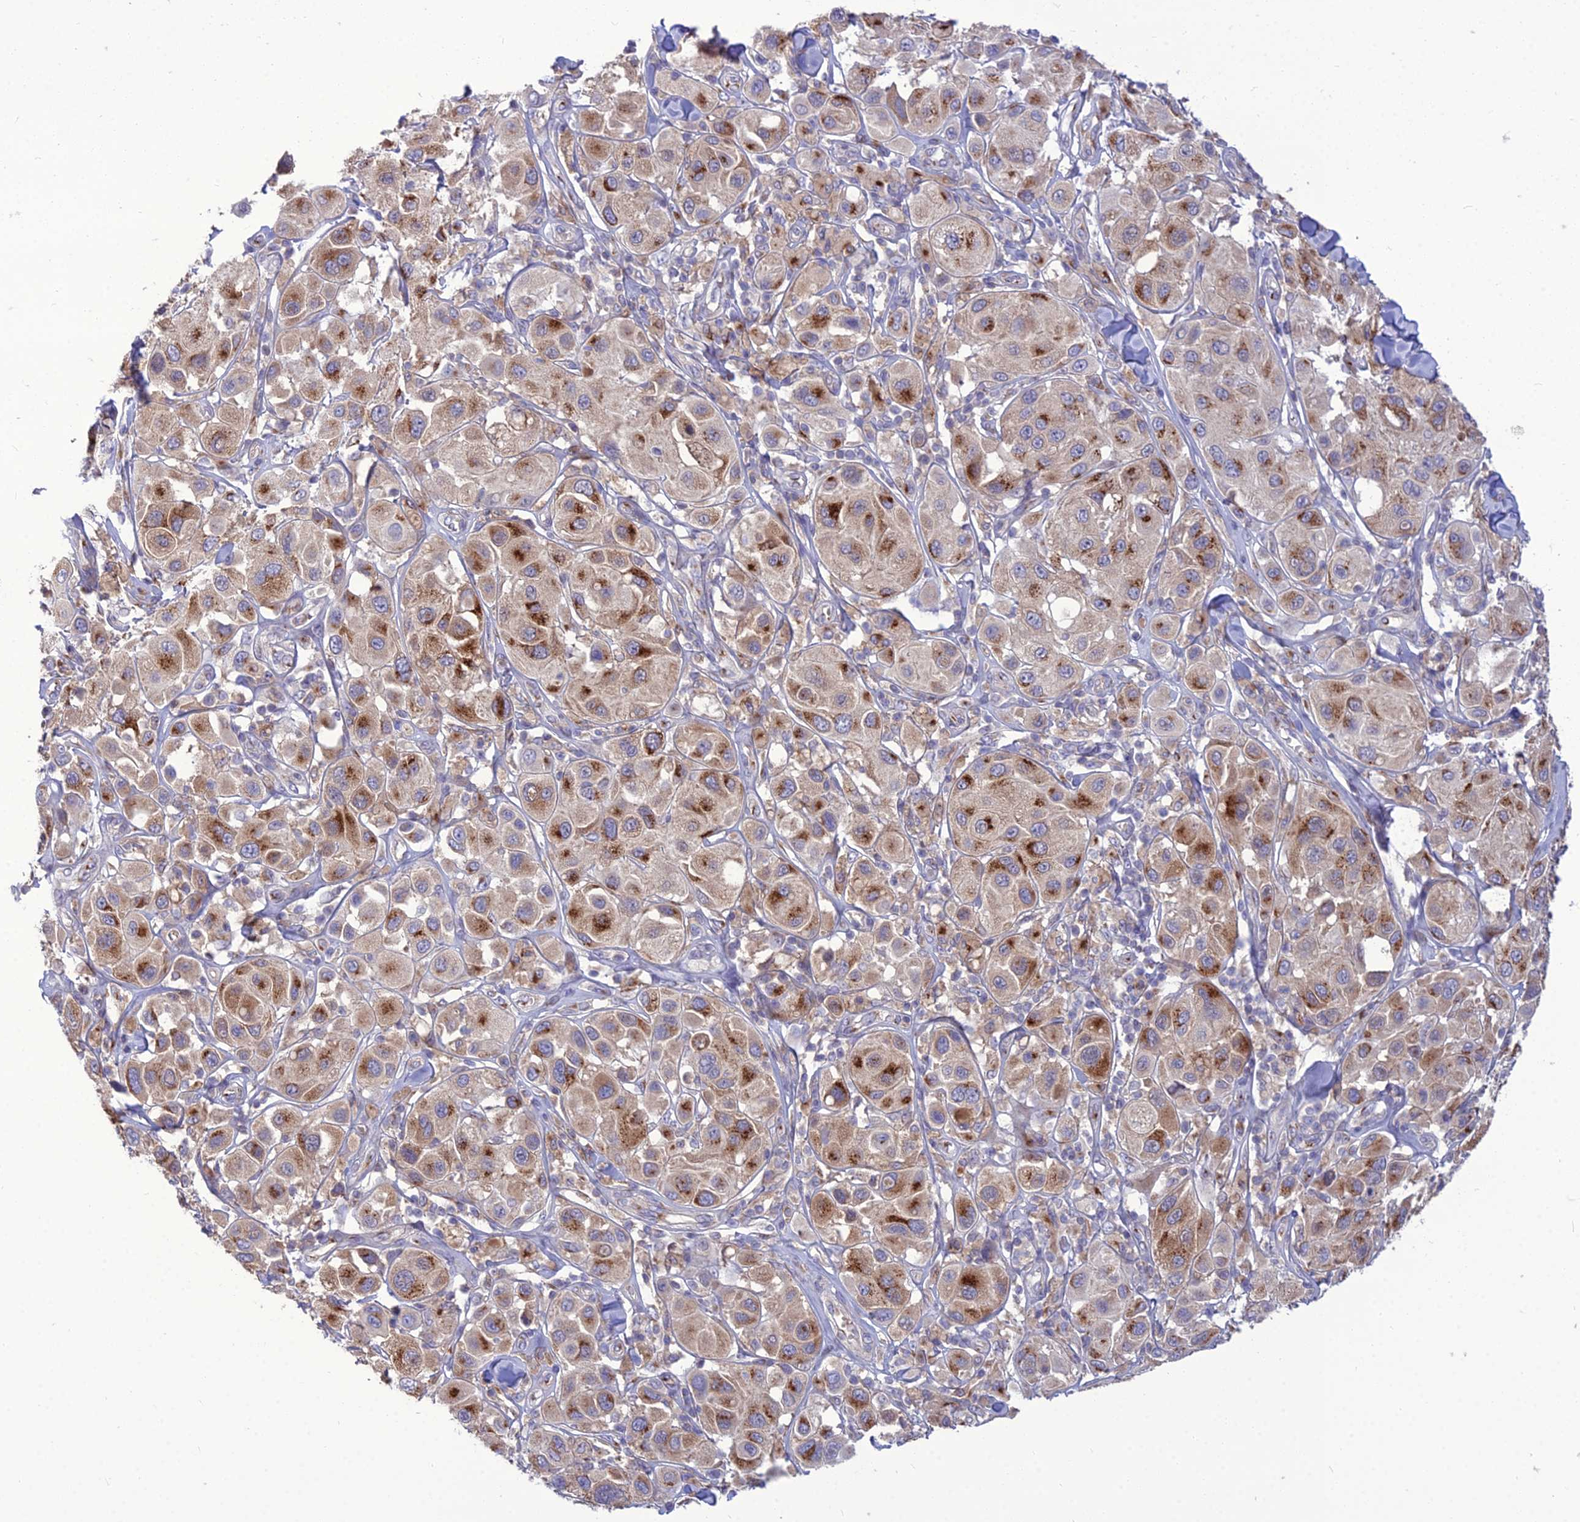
{"staining": {"intensity": "strong", "quantity": "25%-75%", "location": "cytoplasmic/membranous"}, "tissue": "melanoma", "cell_type": "Tumor cells", "image_type": "cancer", "snomed": [{"axis": "morphology", "description": "Malignant melanoma, Metastatic site"}, {"axis": "topography", "description": "Skin"}], "caption": "IHC photomicrograph of neoplastic tissue: melanoma stained using IHC reveals high levels of strong protein expression localized specifically in the cytoplasmic/membranous of tumor cells, appearing as a cytoplasmic/membranous brown color.", "gene": "SPRYD7", "patient": {"sex": "male", "age": 41}}